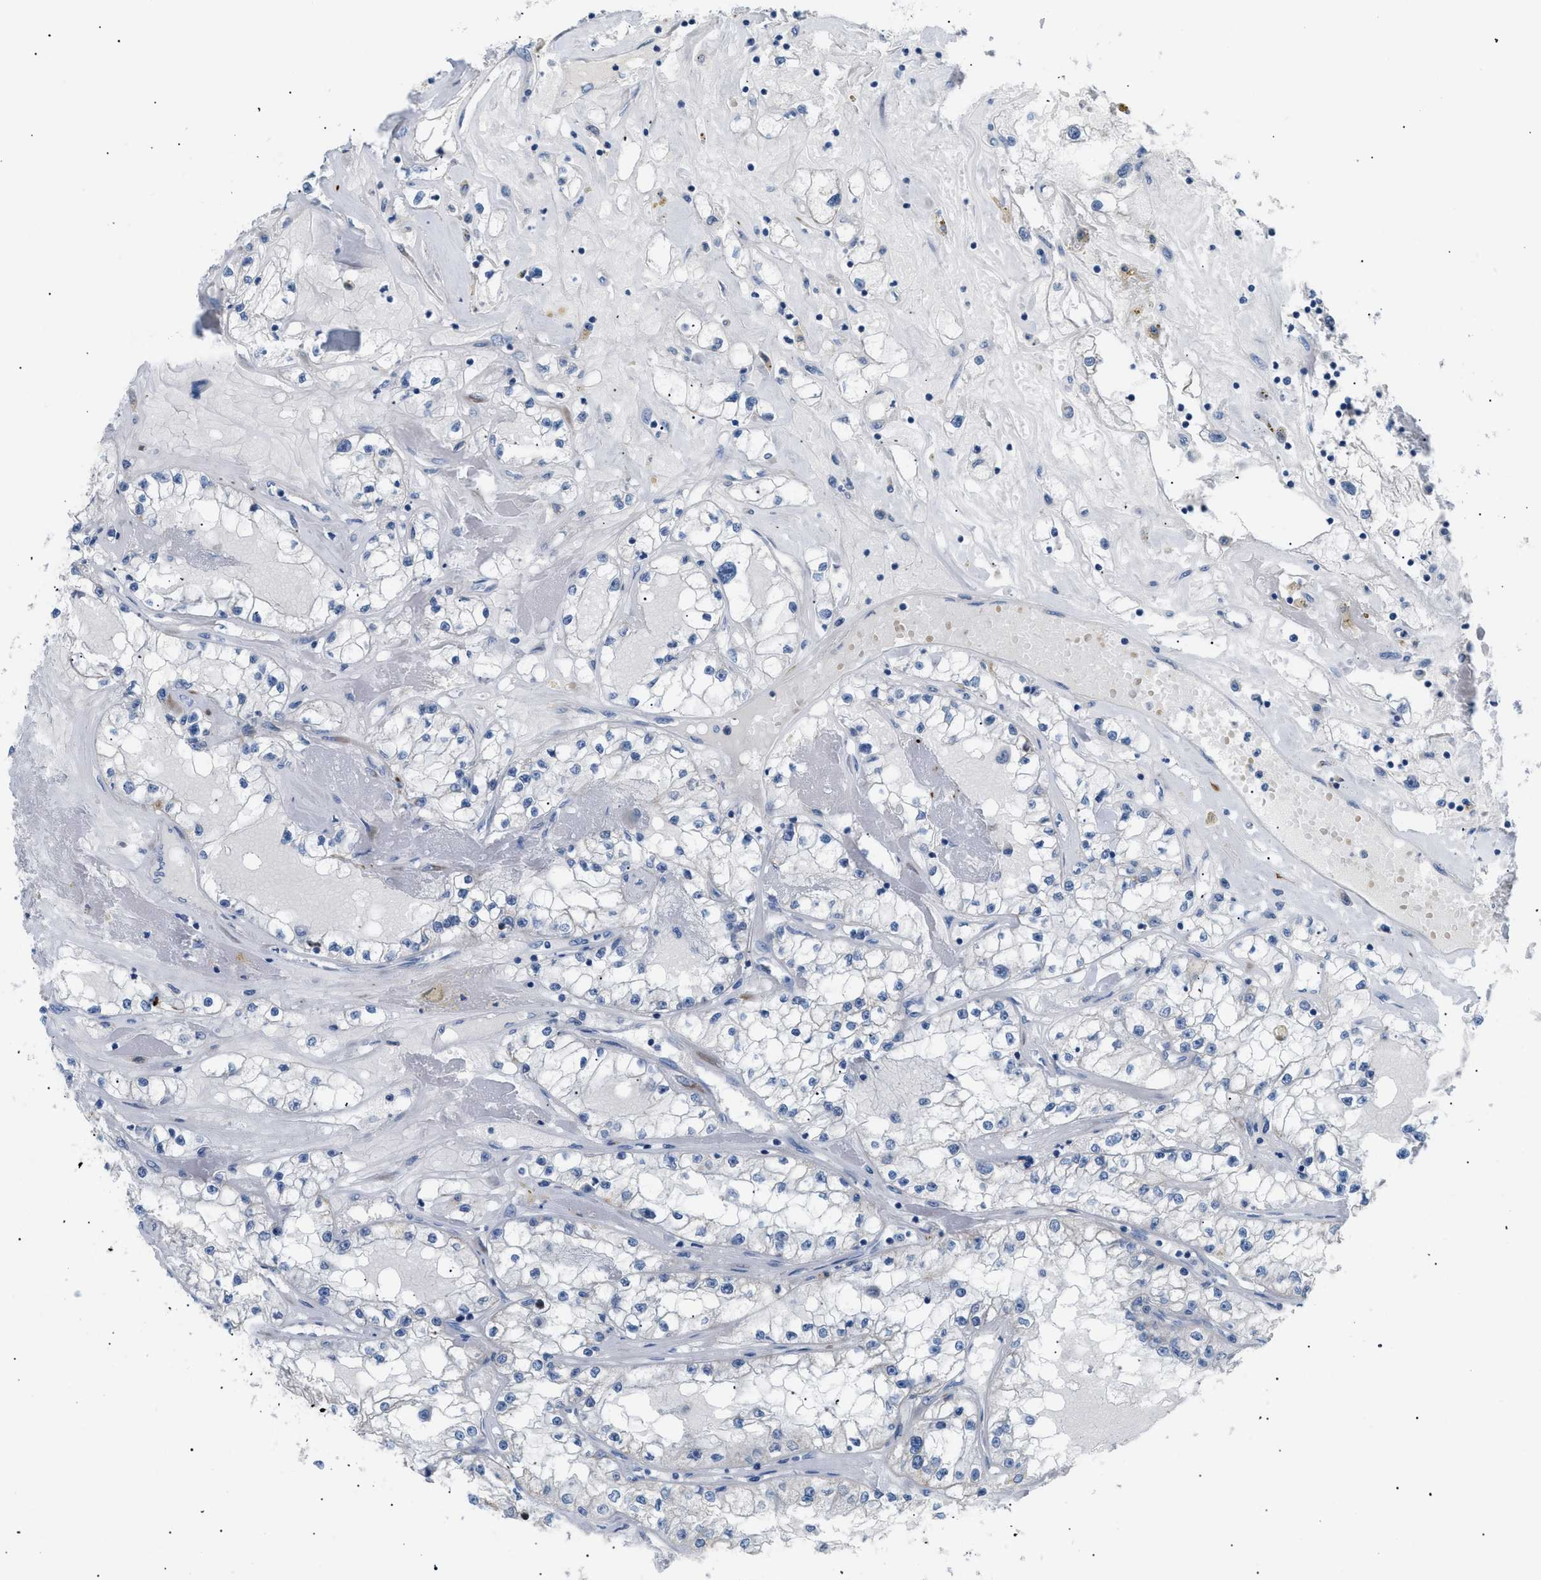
{"staining": {"intensity": "negative", "quantity": "none", "location": "none"}, "tissue": "renal cancer", "cell_type": "Tumor cells", "image_type": "cancer", "snomed": [{"axis": "morphology", "description": "Adenocarcinoma, NOS"}, {"axis": "topography", "description": "Kidney"}], "caption": "Immunohistochemistry (IHC) photomicrograph of neoplastic tissue: human renal adenocarcinoma stained with DAB reveals no significant protein expression in tumor cells.", "gene": "ICA1", "patient": {"sex": "male", "age": 56}}